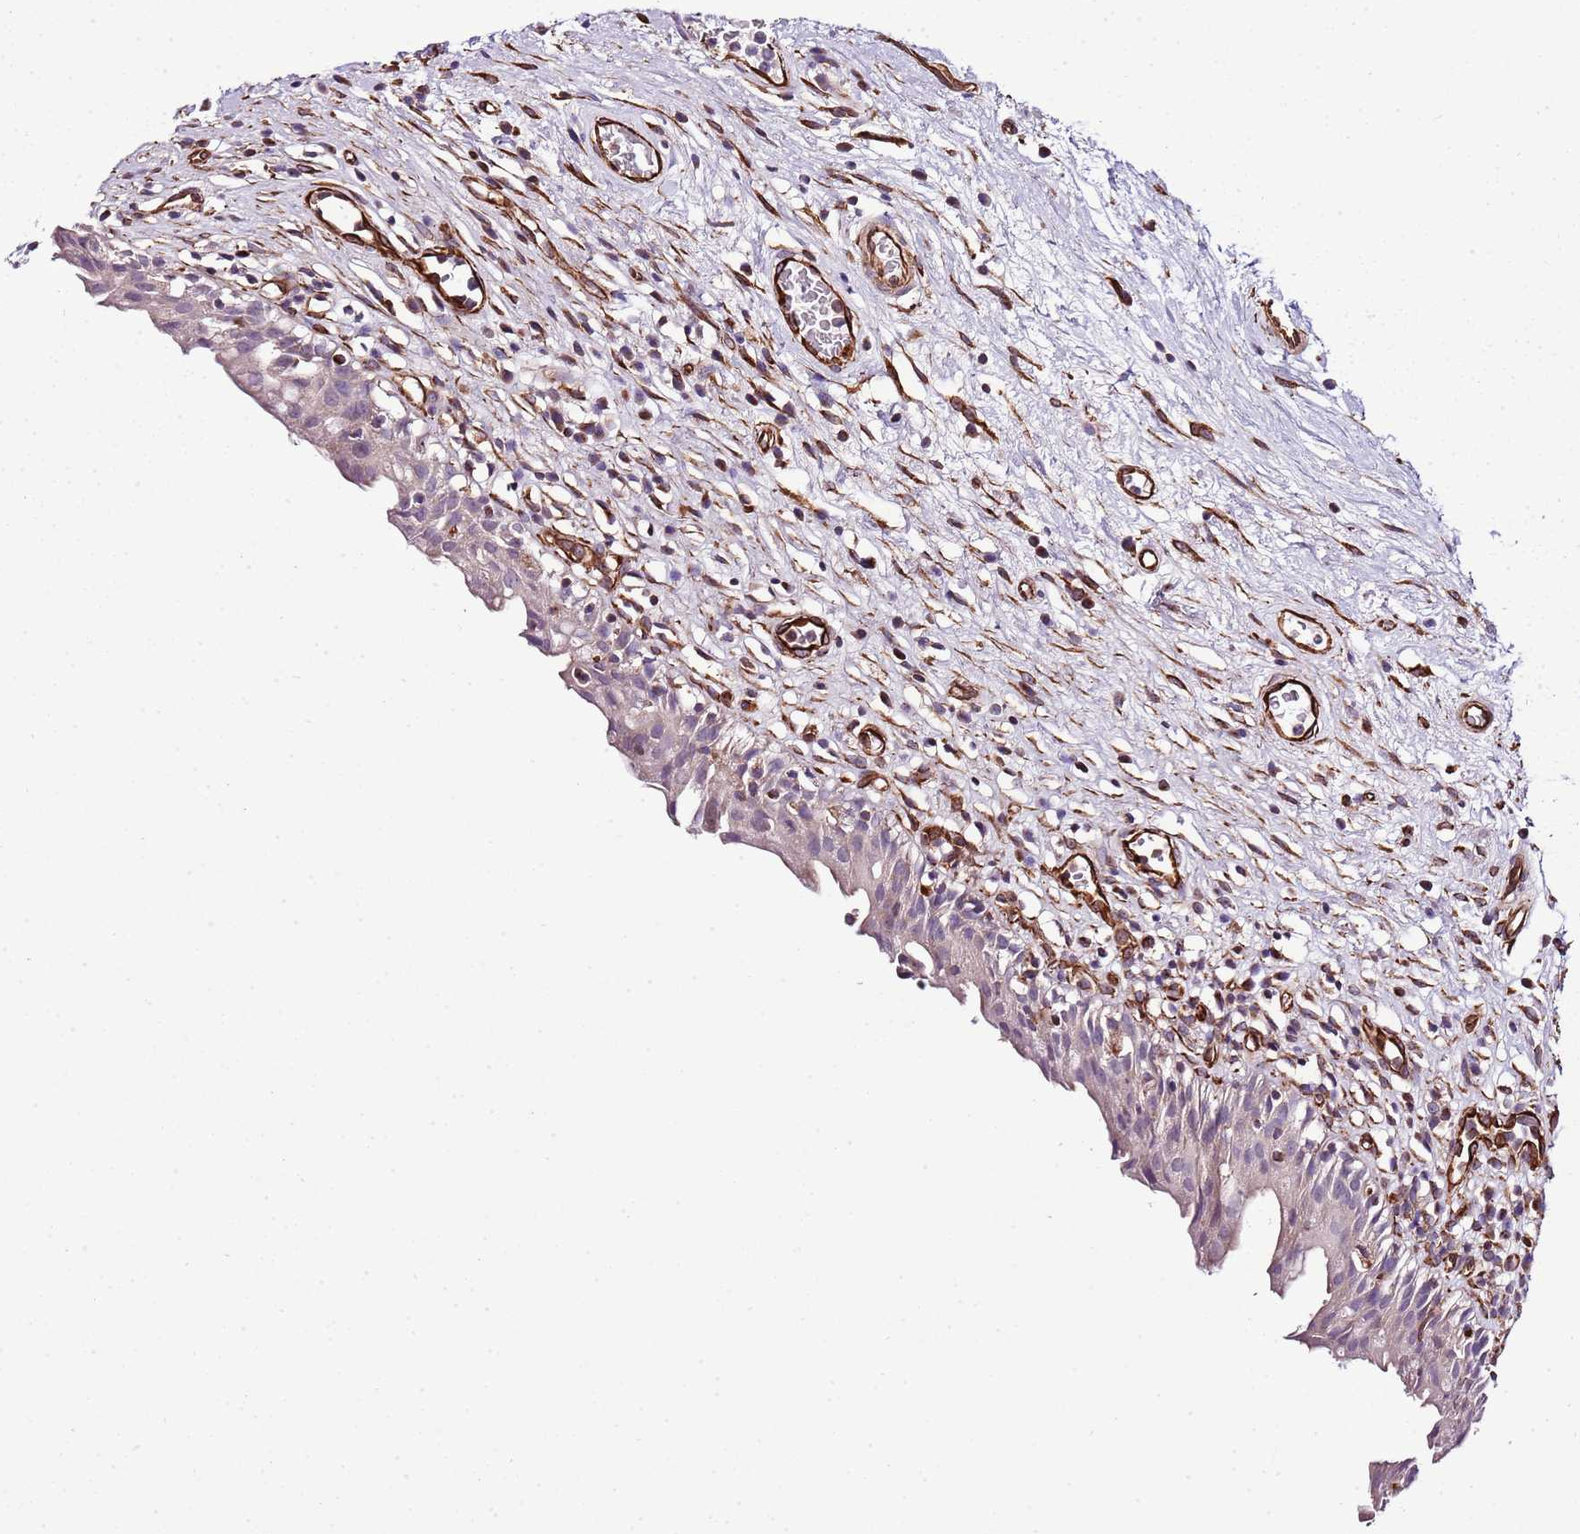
{"staining": {"intensity": "negative", "quantity": "none", "location": "none"}, "tissue": "urinary bladder", "cell_type": "Urothelial cells", "image_type": "normal", "snomed": [{"axis": "morphology", "description": "Normal tissue, NOS"}, {"axis": "morphology", "description": "Inflammation, NOS"}, {"axis": "topography", "description": "Urinary bladder"}], "caption": "Urothelial cells show no significant staining in unremarkable urinary bladder. (Stains: DAB immunohistochemistry (IHC) with hematoxylin counter stain, Microscopy: brightfield microscopy at high magnification).", "gene": "ZNF786", "patient": {"sex": "male", "age": 63}}